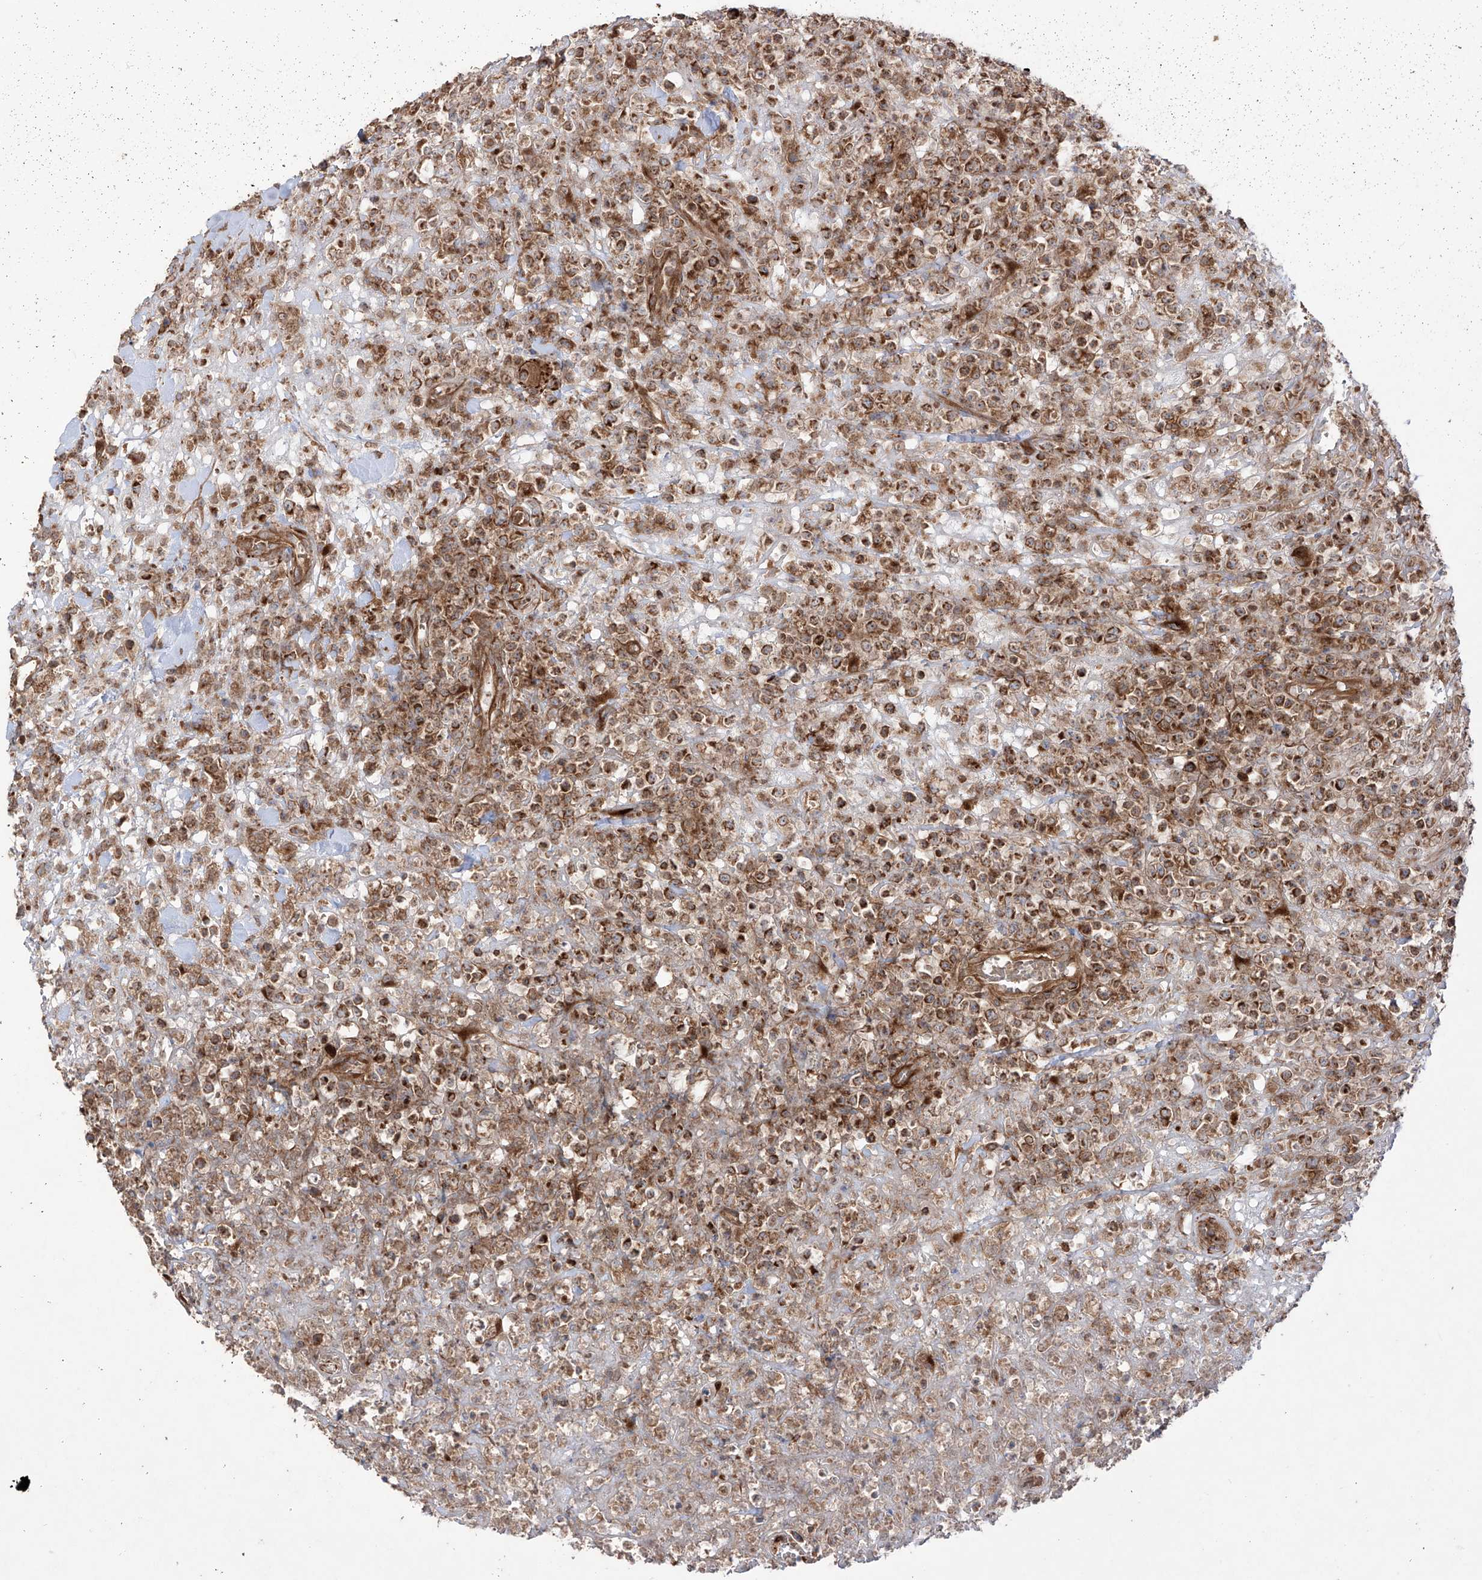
{"staining": {"intensity": "moderate", "quantity": ">75%", "location": "cytoplasmic/membranous"}, "tissue": "lymphoma", "cell_type": "Tumor cells", "image_type": "cancer", "snomed": [{"axis": "morphology", "description": "Malignant lymphoma, non-Hodgkin's type, High grade"}, {"axis": "topography", "description": "Colon"}], "caption": "A medium amount of moderate cytoplasmic/membranous staining is identified in about >75% of tumor cells in lymphoma tissue.", "gene": "YKT6", "patient": {"sex": "female", "age": 53}}